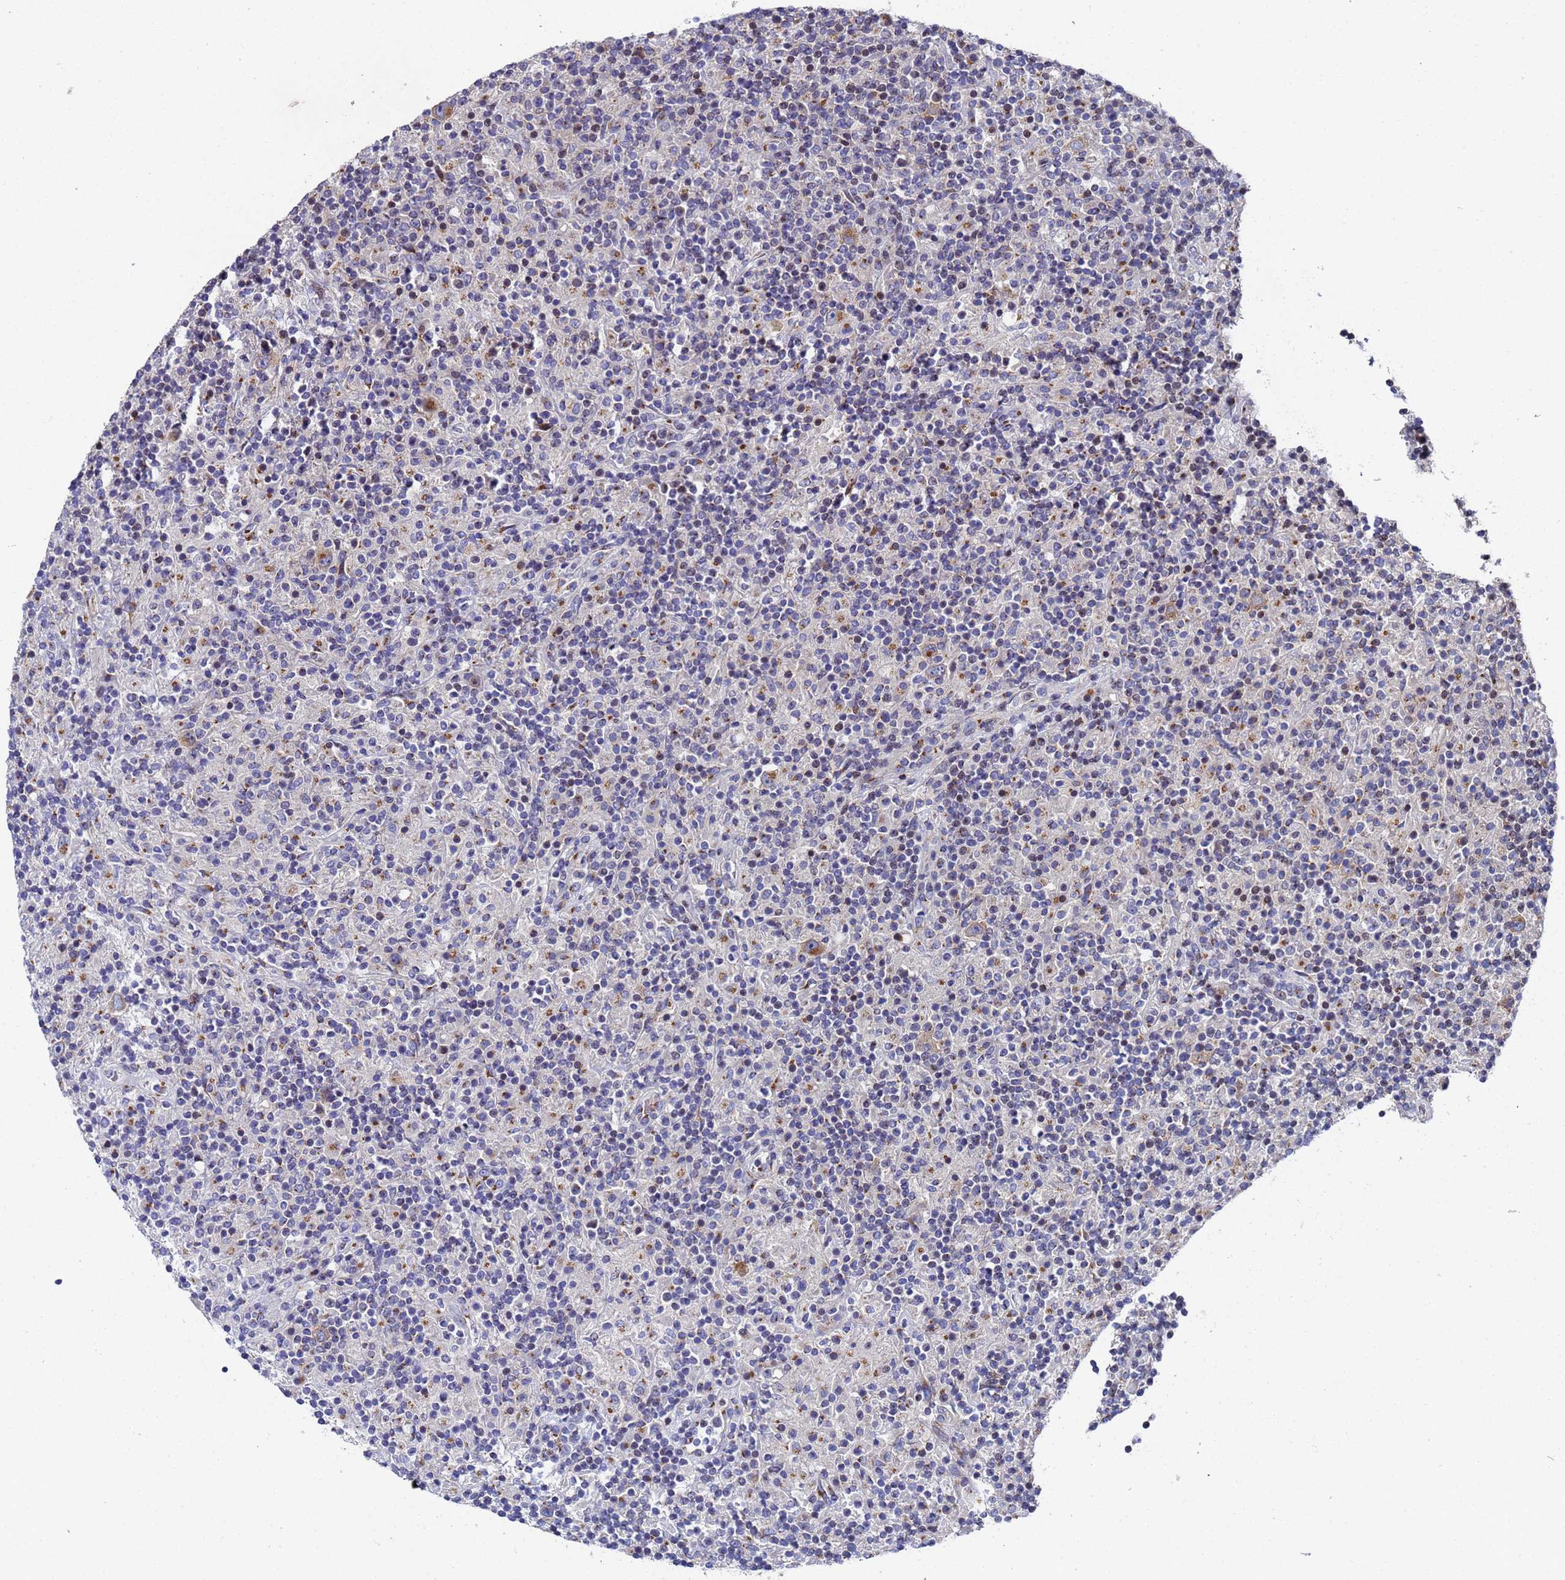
{"staining": {"intensity": "moderate", "quantity": "25%-75%", "location": "cytoplasmic/membranous"}, "tissue": "lymphoma", "cell_type": "Tumor cells", "image_type": "cancer", "snomed": [{"axis": "morphology", "description": "Hodgkin's disease, NOS"}, {"axis": "topography", "description": "Lymph node"}], "caption": "Lymphoma tissue shows moderate cytoplasmic/membranous expression in about 25%-75% of tumor cells", "gene": "NSUN6", "patient": {"sex": "male", "age": 70}}